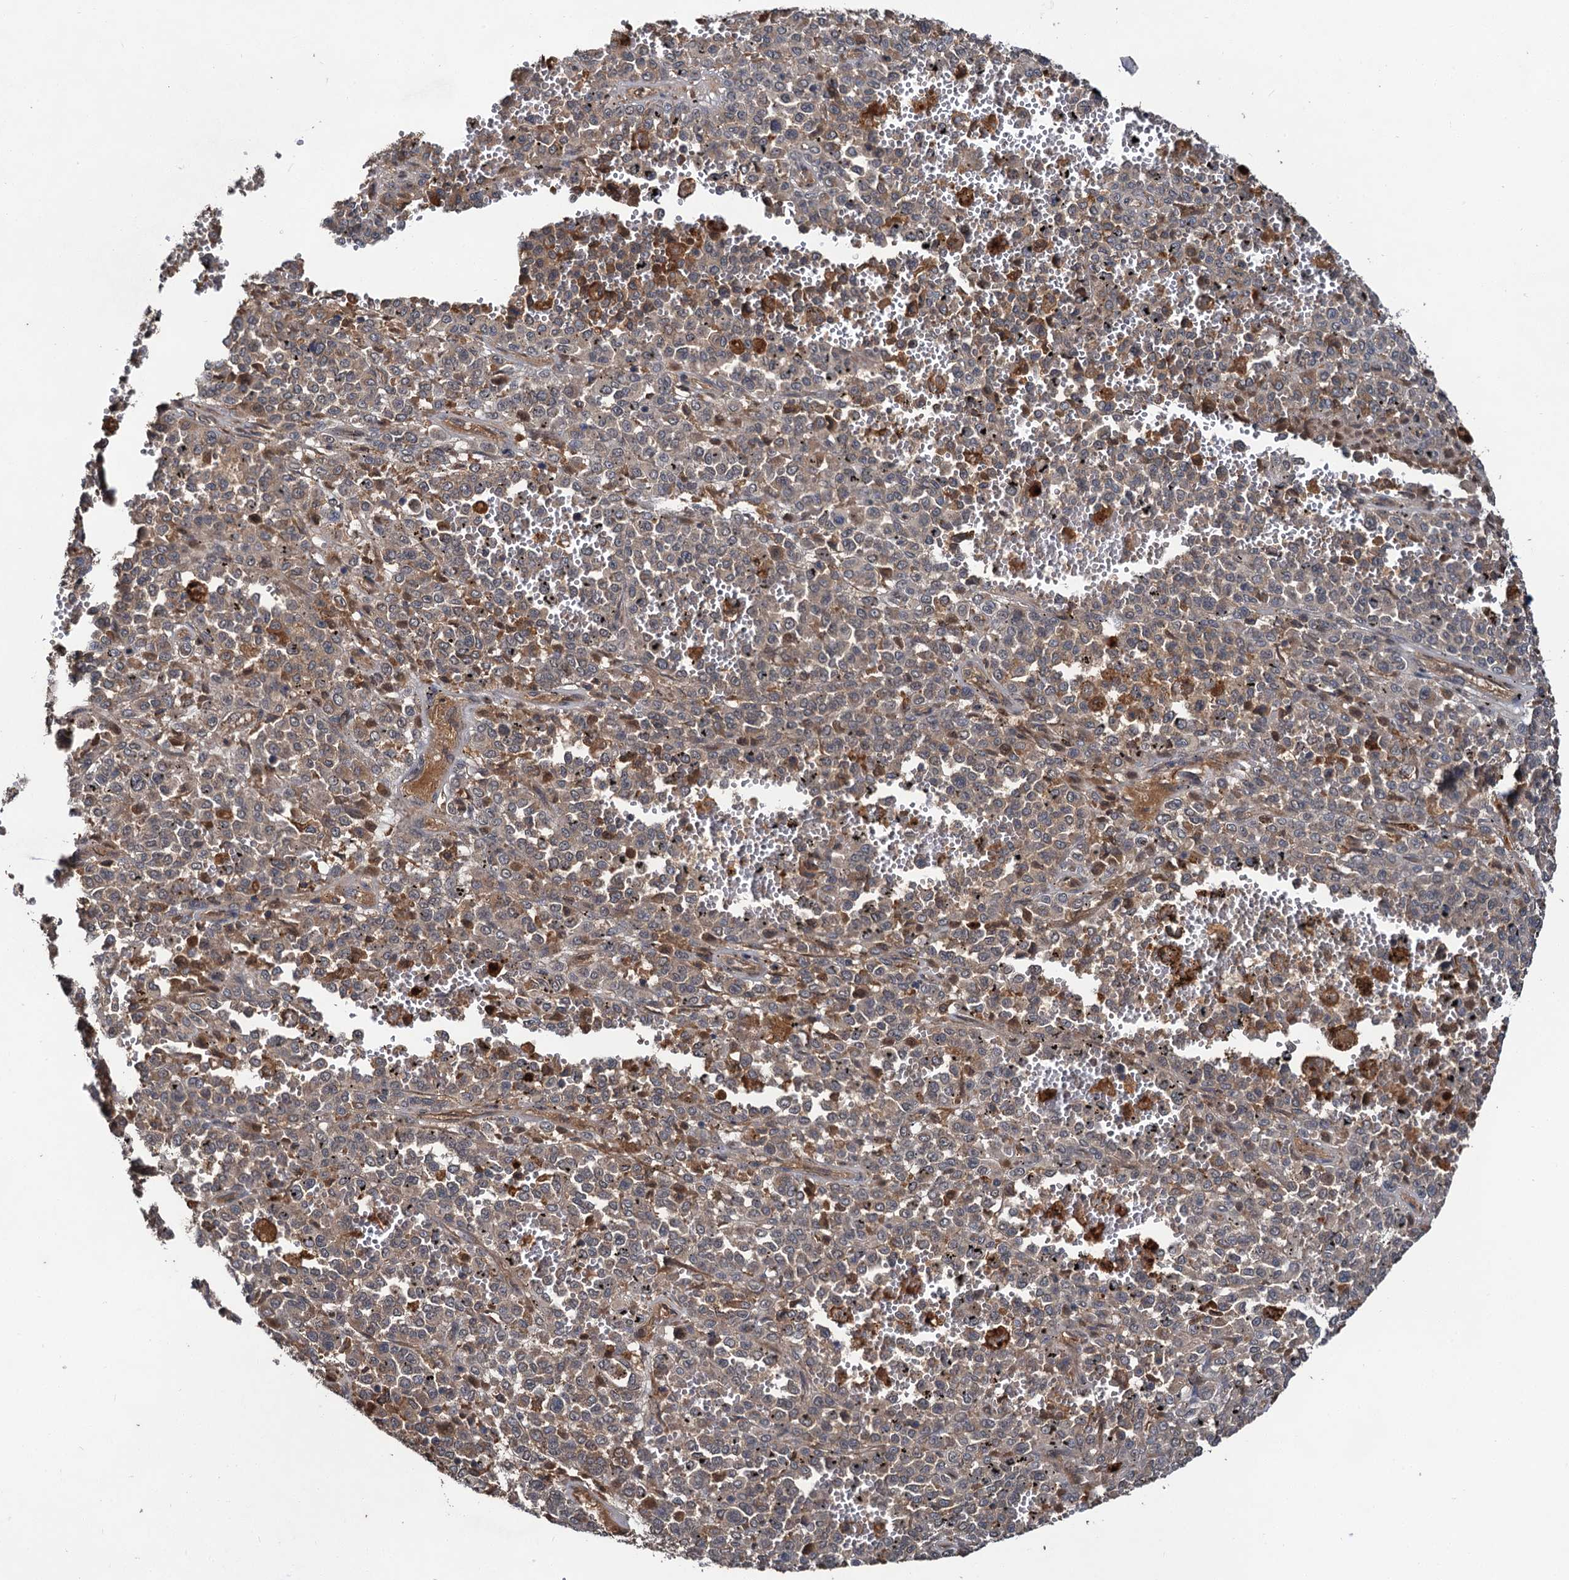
{"staining": {"intensity": "moderate", "quantity": "25%-75%", "location": "cytoplasmic/membranous"}, "tissue": "melanoma", "cell_type": "Tumor cells", "image_type": "cancer", "snomed": [{"axis": "morphology", "description": "Malignant melanoma, Metastatic site"}, {"axis": "topography", "description": "Pancreas"}], "caption": "About 25%-75% of tumor cells in malignant melanoma (metastatic site) display moderate cytoplasmic/membranous protein positivity as visualized by brown immunohistochemical staining.", "gene": "MBD6", "patient": {"sex": "female", "age": 30}}